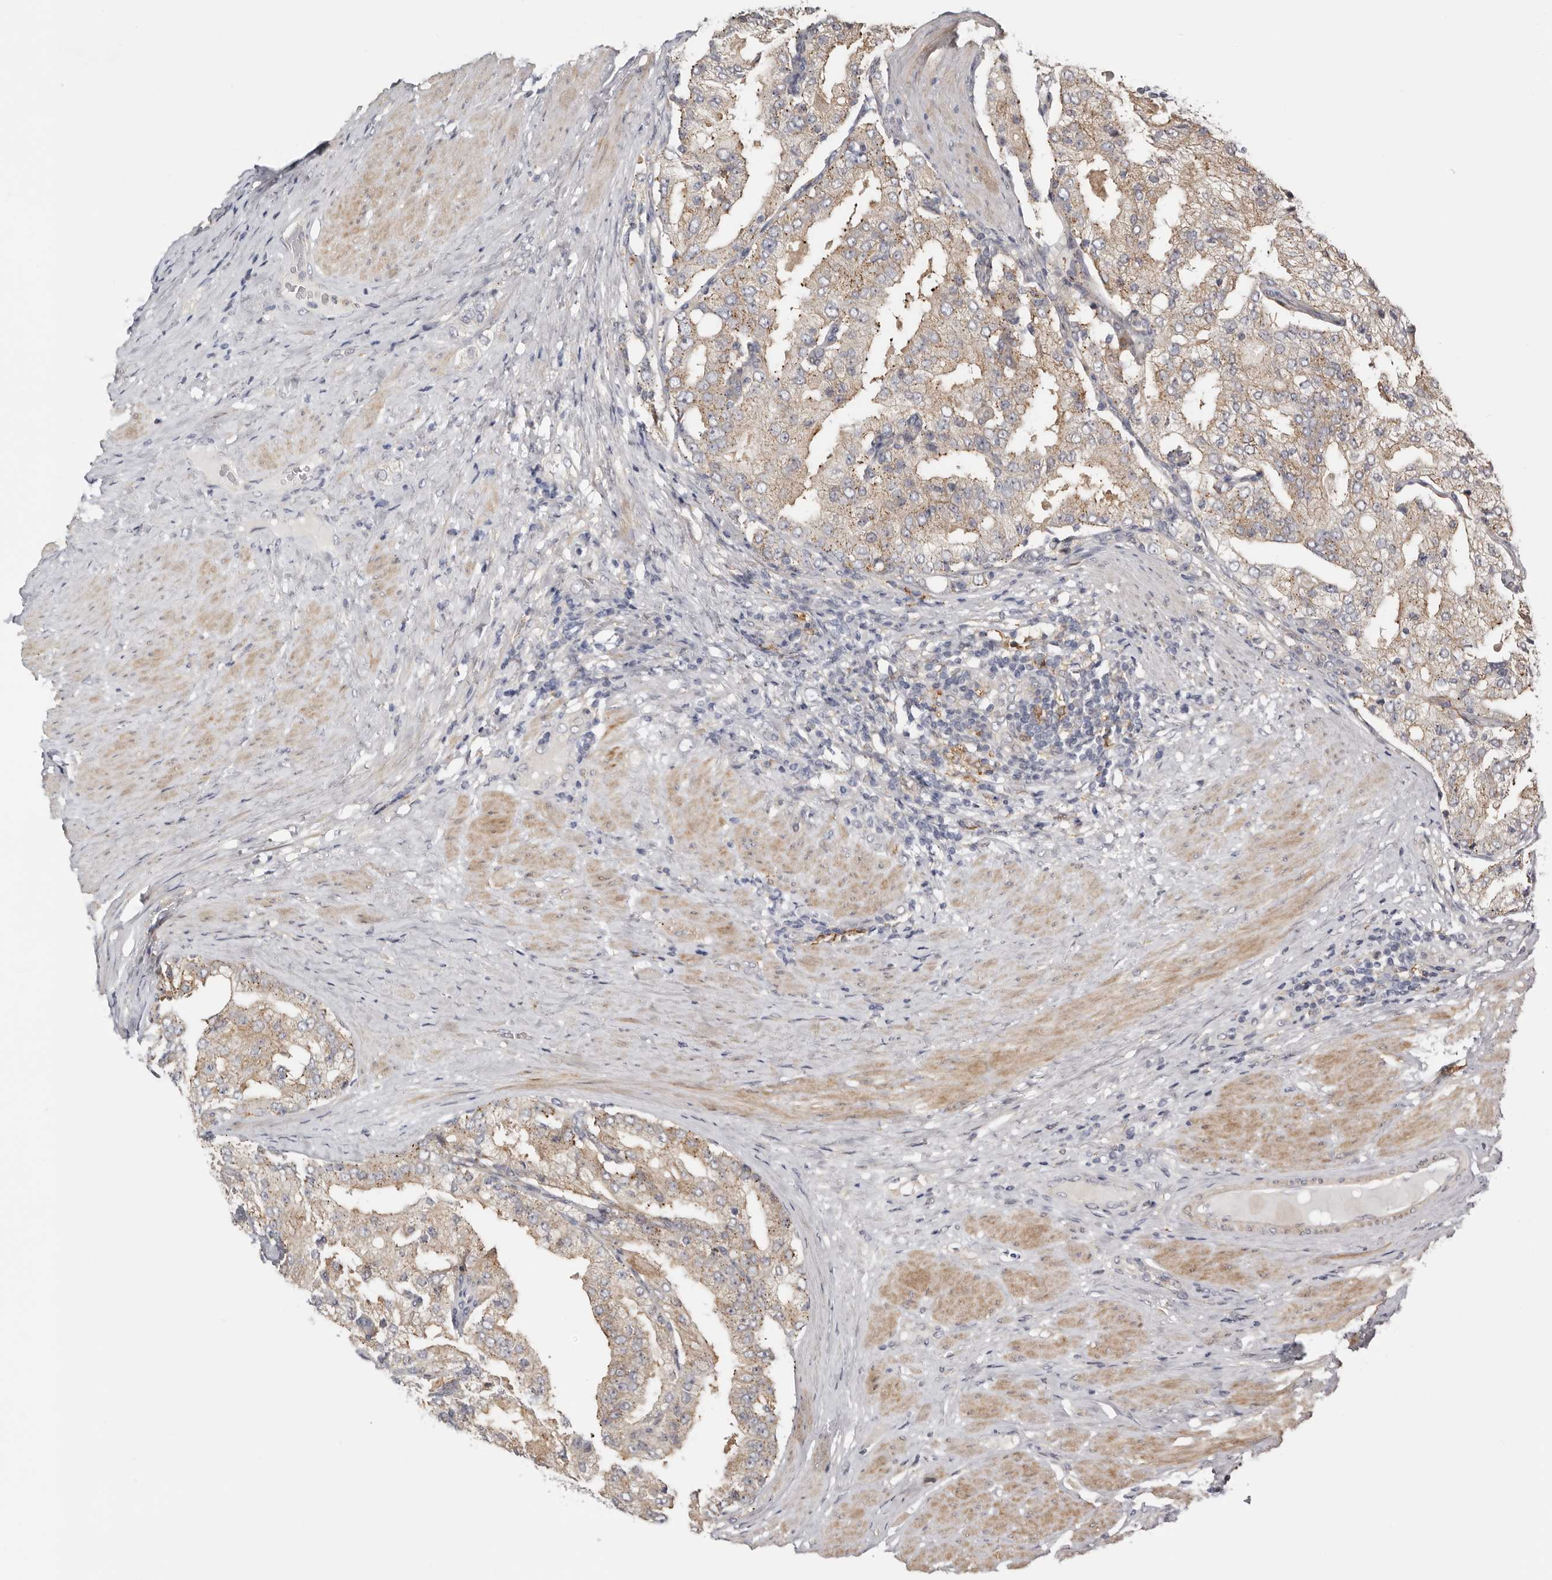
{"staining": {"intensity": "weak", "quantity": "25%-75%", "location": "cytoplasmic/membranous"}, "tissue": "prostate cancer", "cell_type": "Tumor cells", "image_type": "cancer", "snomed": [{"axis": "morphology", "description": "Adenocarcinoma, High grade"}, {"axis": "topography", "description": "Prostate"}], "caption": "Prostate cancer stained with IHC reveals weak cytoplasmic/membranous staining in approximately 25%-75% of tumor cells.", "gene": "MSRB2", "patient": {"sex": "male", "age": 50}}